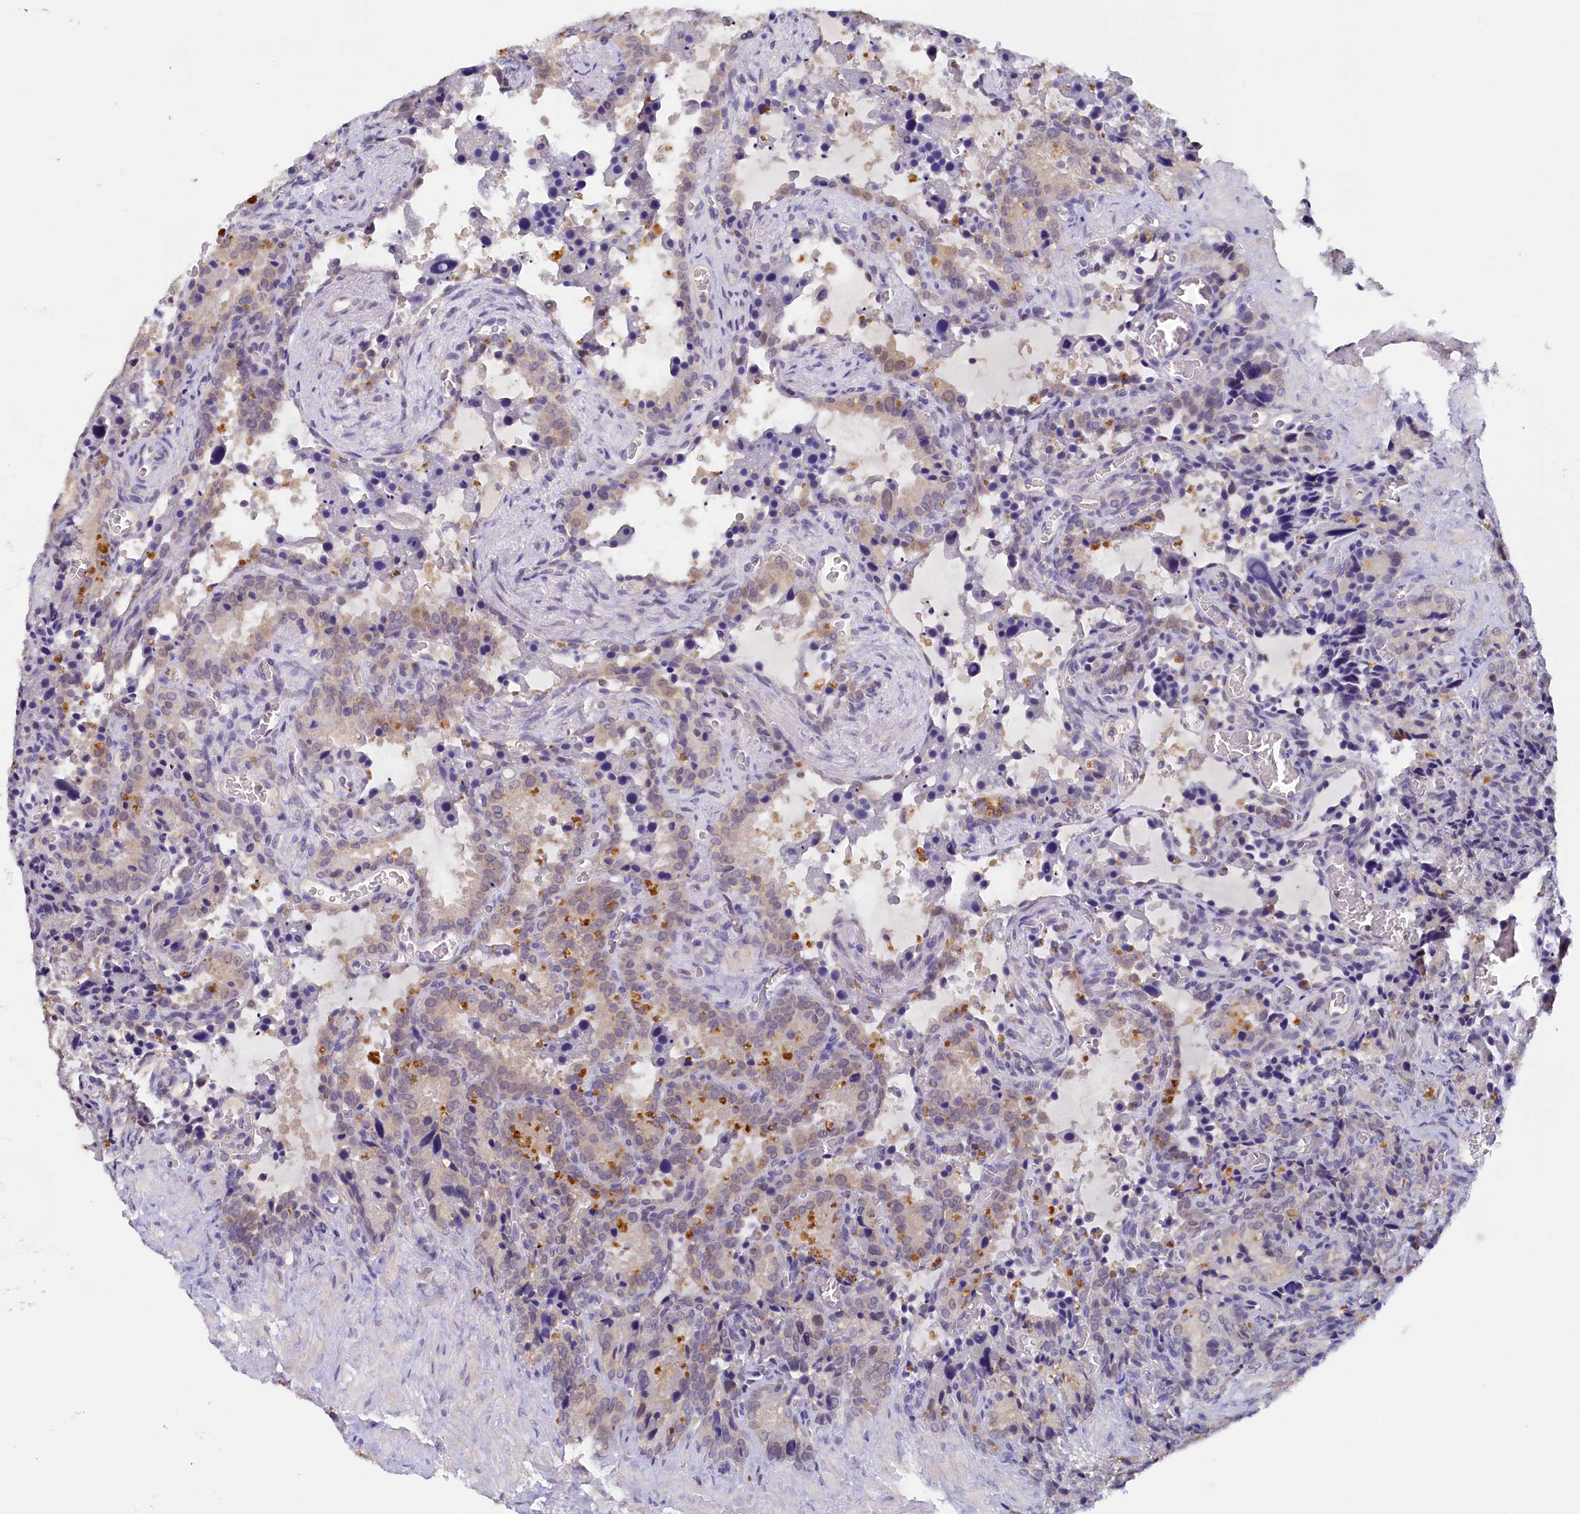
{"staining": {"intensity": "weak", "quantity": "<25%", "location": "cytoplasmic/membranous"}, "tissue": "seminal vesicle", "cell_type": "Glandular cells", "image_type": "normal", "snomed": [{"axis": "morphology", "description": "Normal tissue, NOS"}, {"axis": "topography", "description": "Seminal veicle"}], "caption": "The histopathology image exhibits no staining of glandular cells in normal seminal vesicle. (Stains: DAB (3,3'-diaminobenzidine) IHC with hematoxylin counter stain, Microscopy: brightfield microscopy at high magnification).", "gene": "PAAF1", "patient": {"sex": "male", "age": 62}}